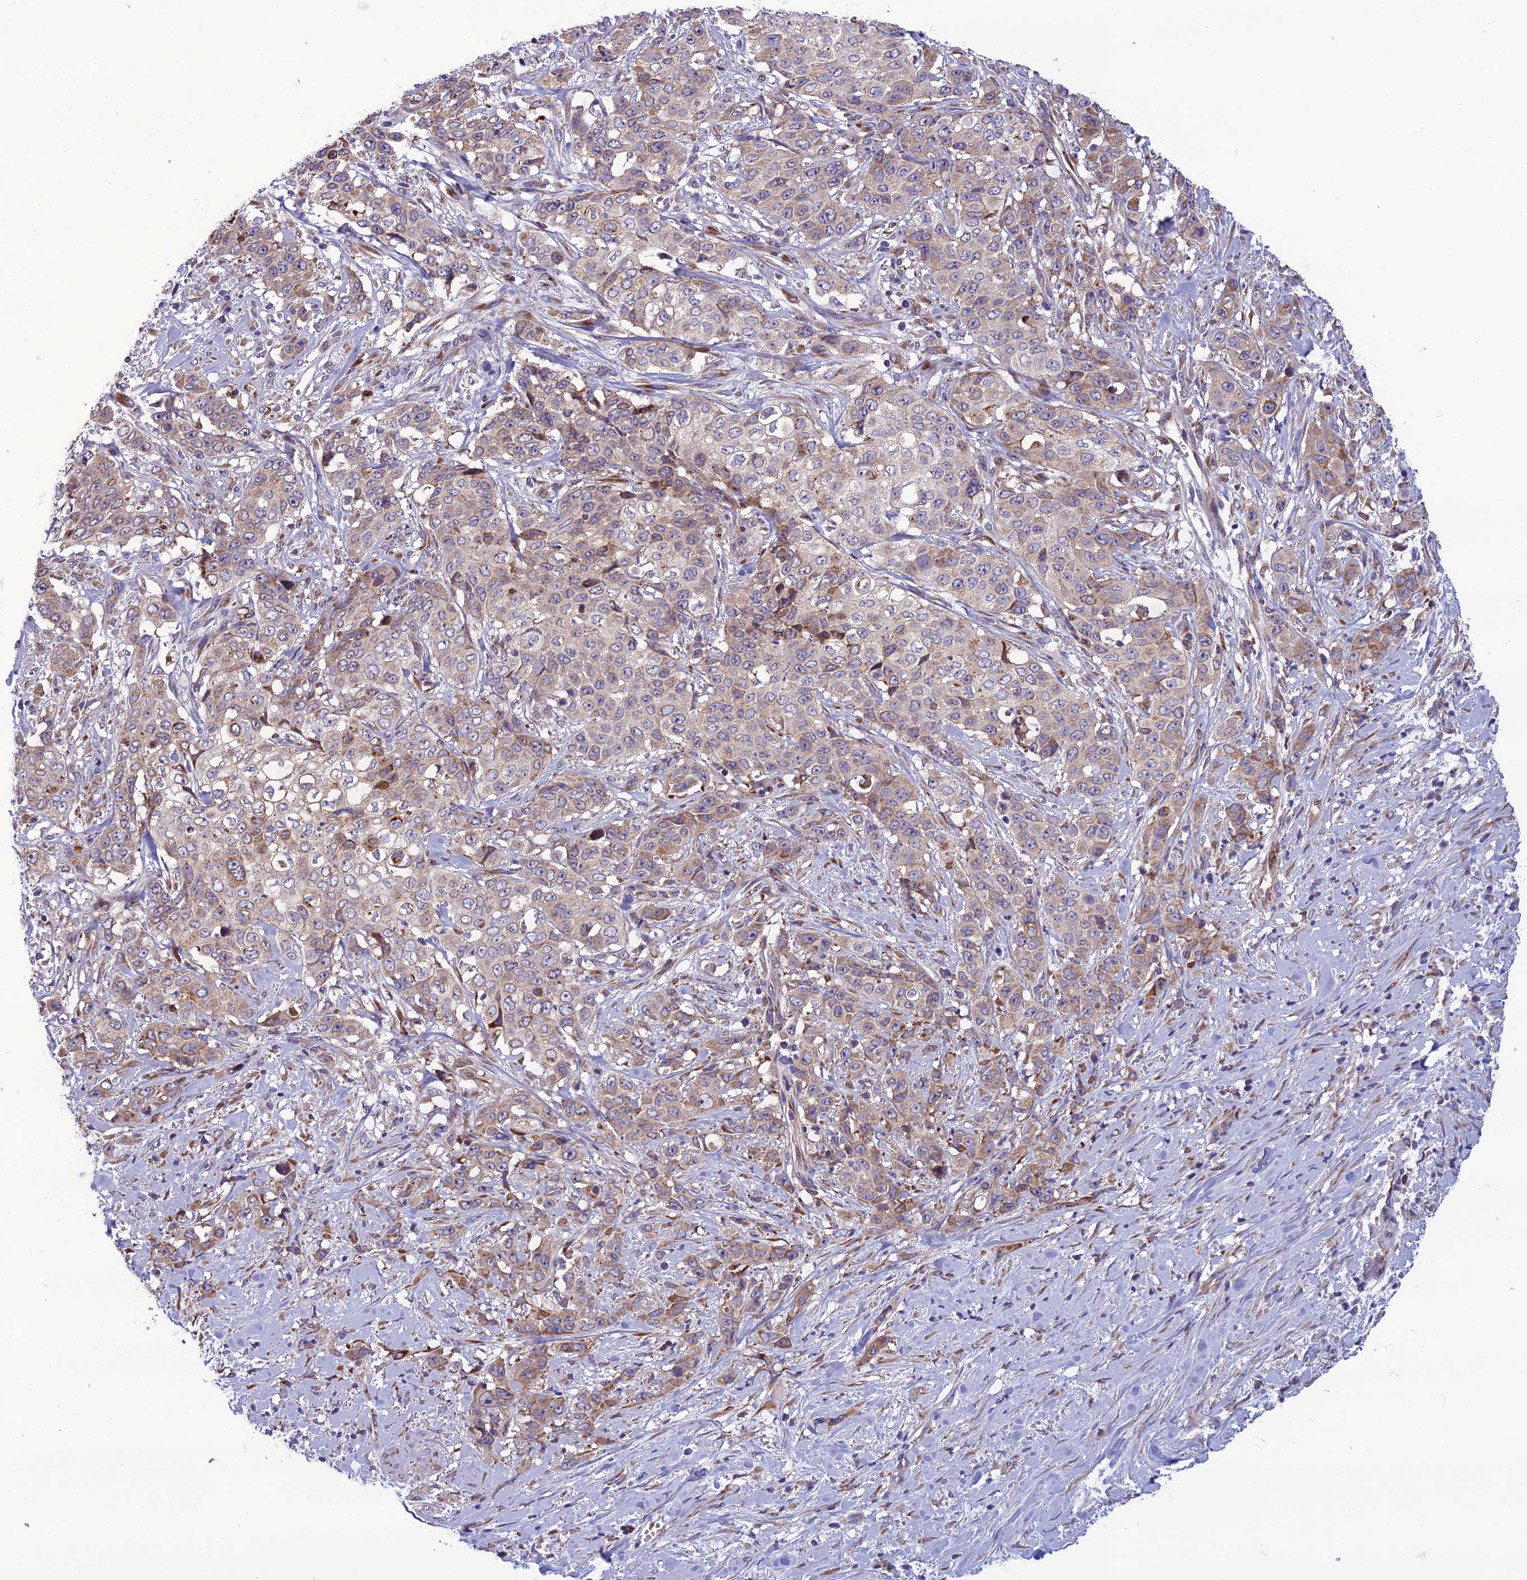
{"staining": {"intensity": "weak", "quantity": ">75%", "location": "cytoplasmic/membranous"}, "tissue": "stomach cancer", "cell_type": "Tumor cells", "image_type": "cancer", "snomed": [{"axis": "morphology", "description": "Adenocarcinoma, NOS"}, {"axis": "topography", "description": "Stomach, upper"}], "caption": "A high-resolution histopathology image shows immunohistochemistry (IHC) staining of adenocarcinoma (stomach), which exhibits weak cytoplasmic/membranous expression in approximately >75% of tumor cells.", "gene": "NODAL", "patient": {"sex": "male", "age": 62}}